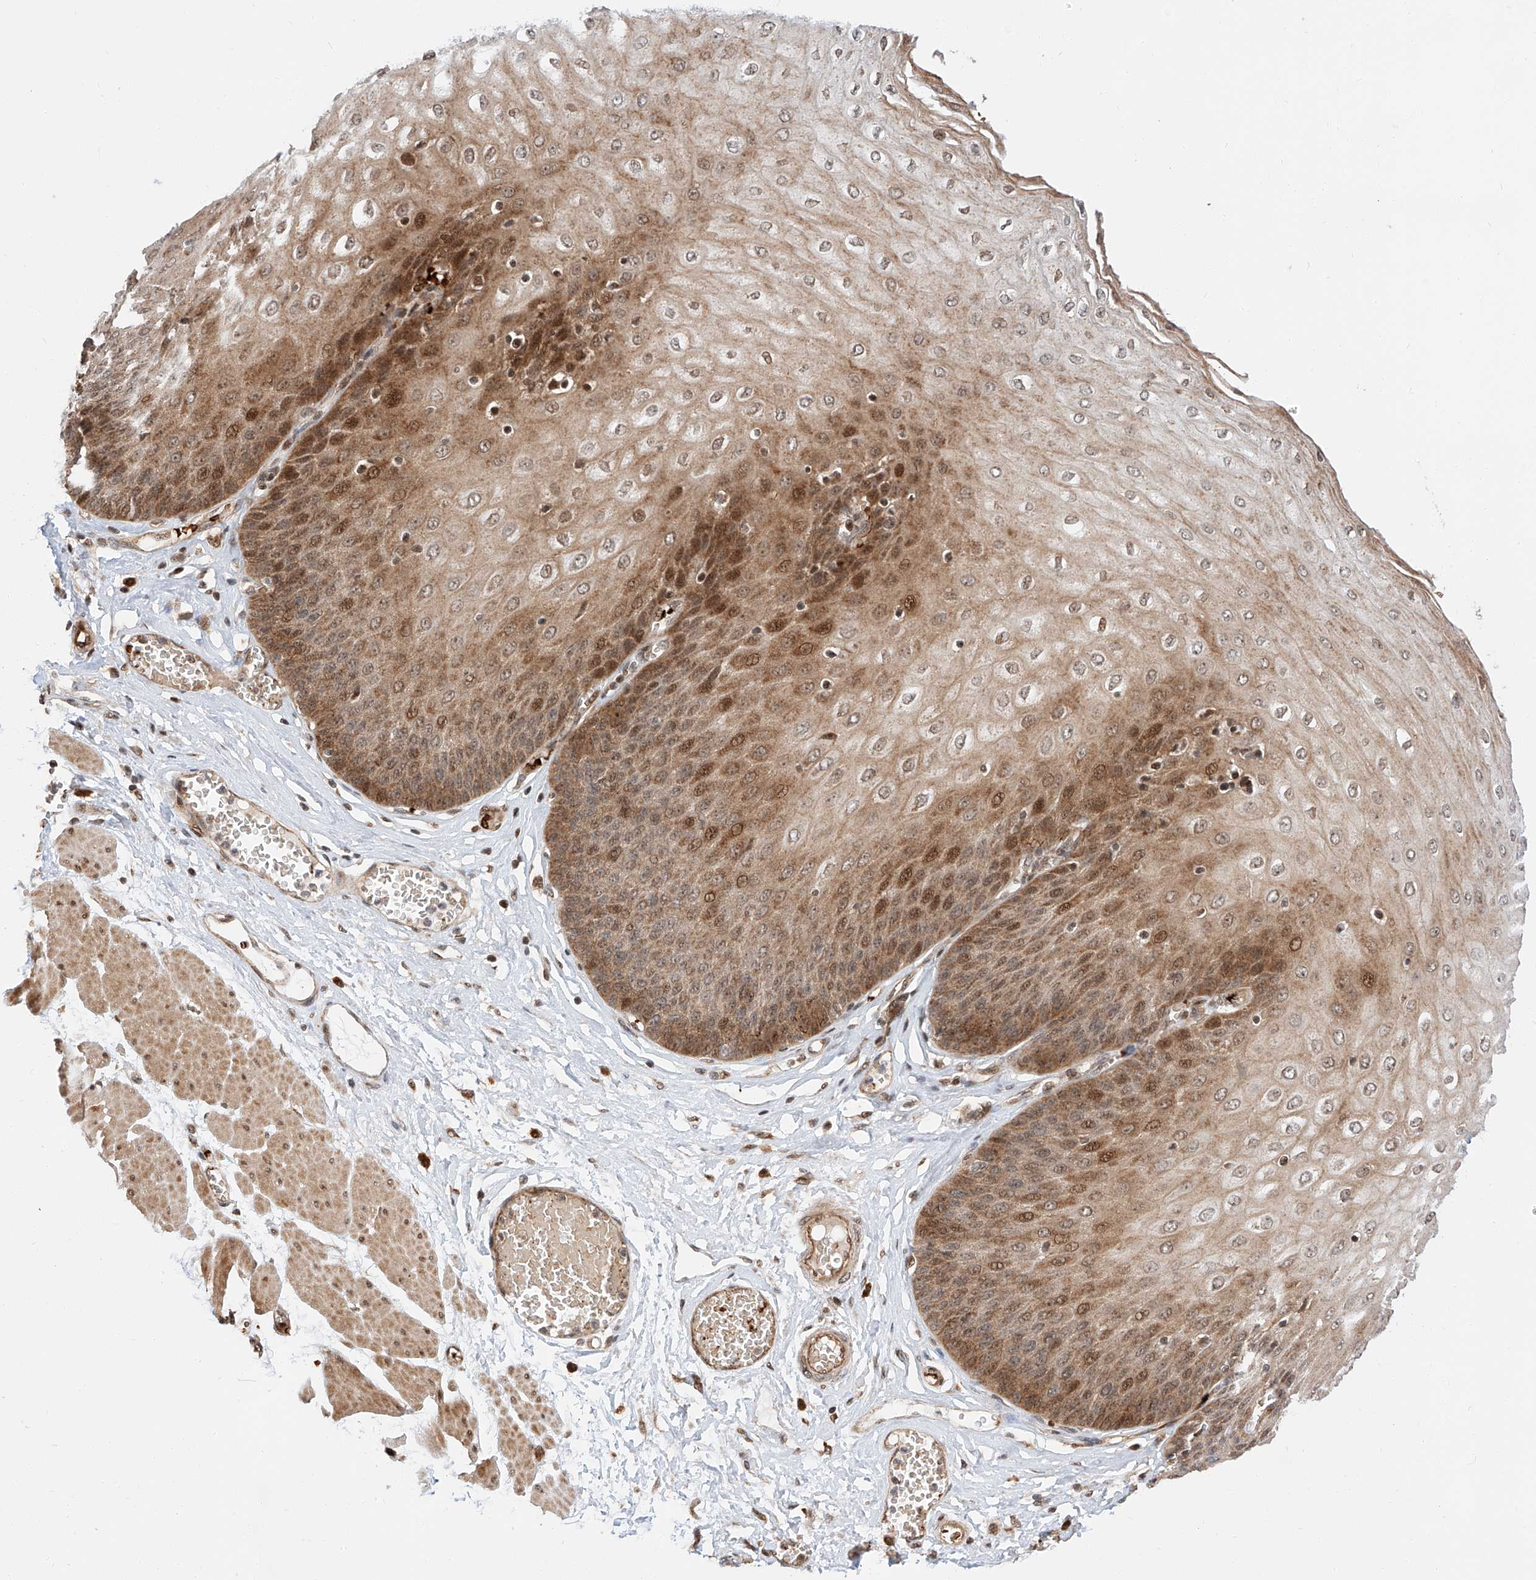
{"staining": {"intensity": "moderate", "quantity": ">75%", "location": "cytoplasmic/membranous,nuclear"}, "tissue": "esophagus", "cell_type": "Squamous epithelial cells", "image_type": "normal", "snomed": [{"axis": "morphology", "description": "Normal tissue, NOS"}, {"axis": "topography", "description": "Esophagus"}], "caption": "High-power microscopy captured an immunohistochemistry (IHC) photomicrograph of unremarkable esophagus, revealing moderate cytoplasmic/membranous,nuclear staining in approximately >75% of squamous epithelial cells.", "gene": "THTPA", "patient": {"sex": "male", "age": 60}}